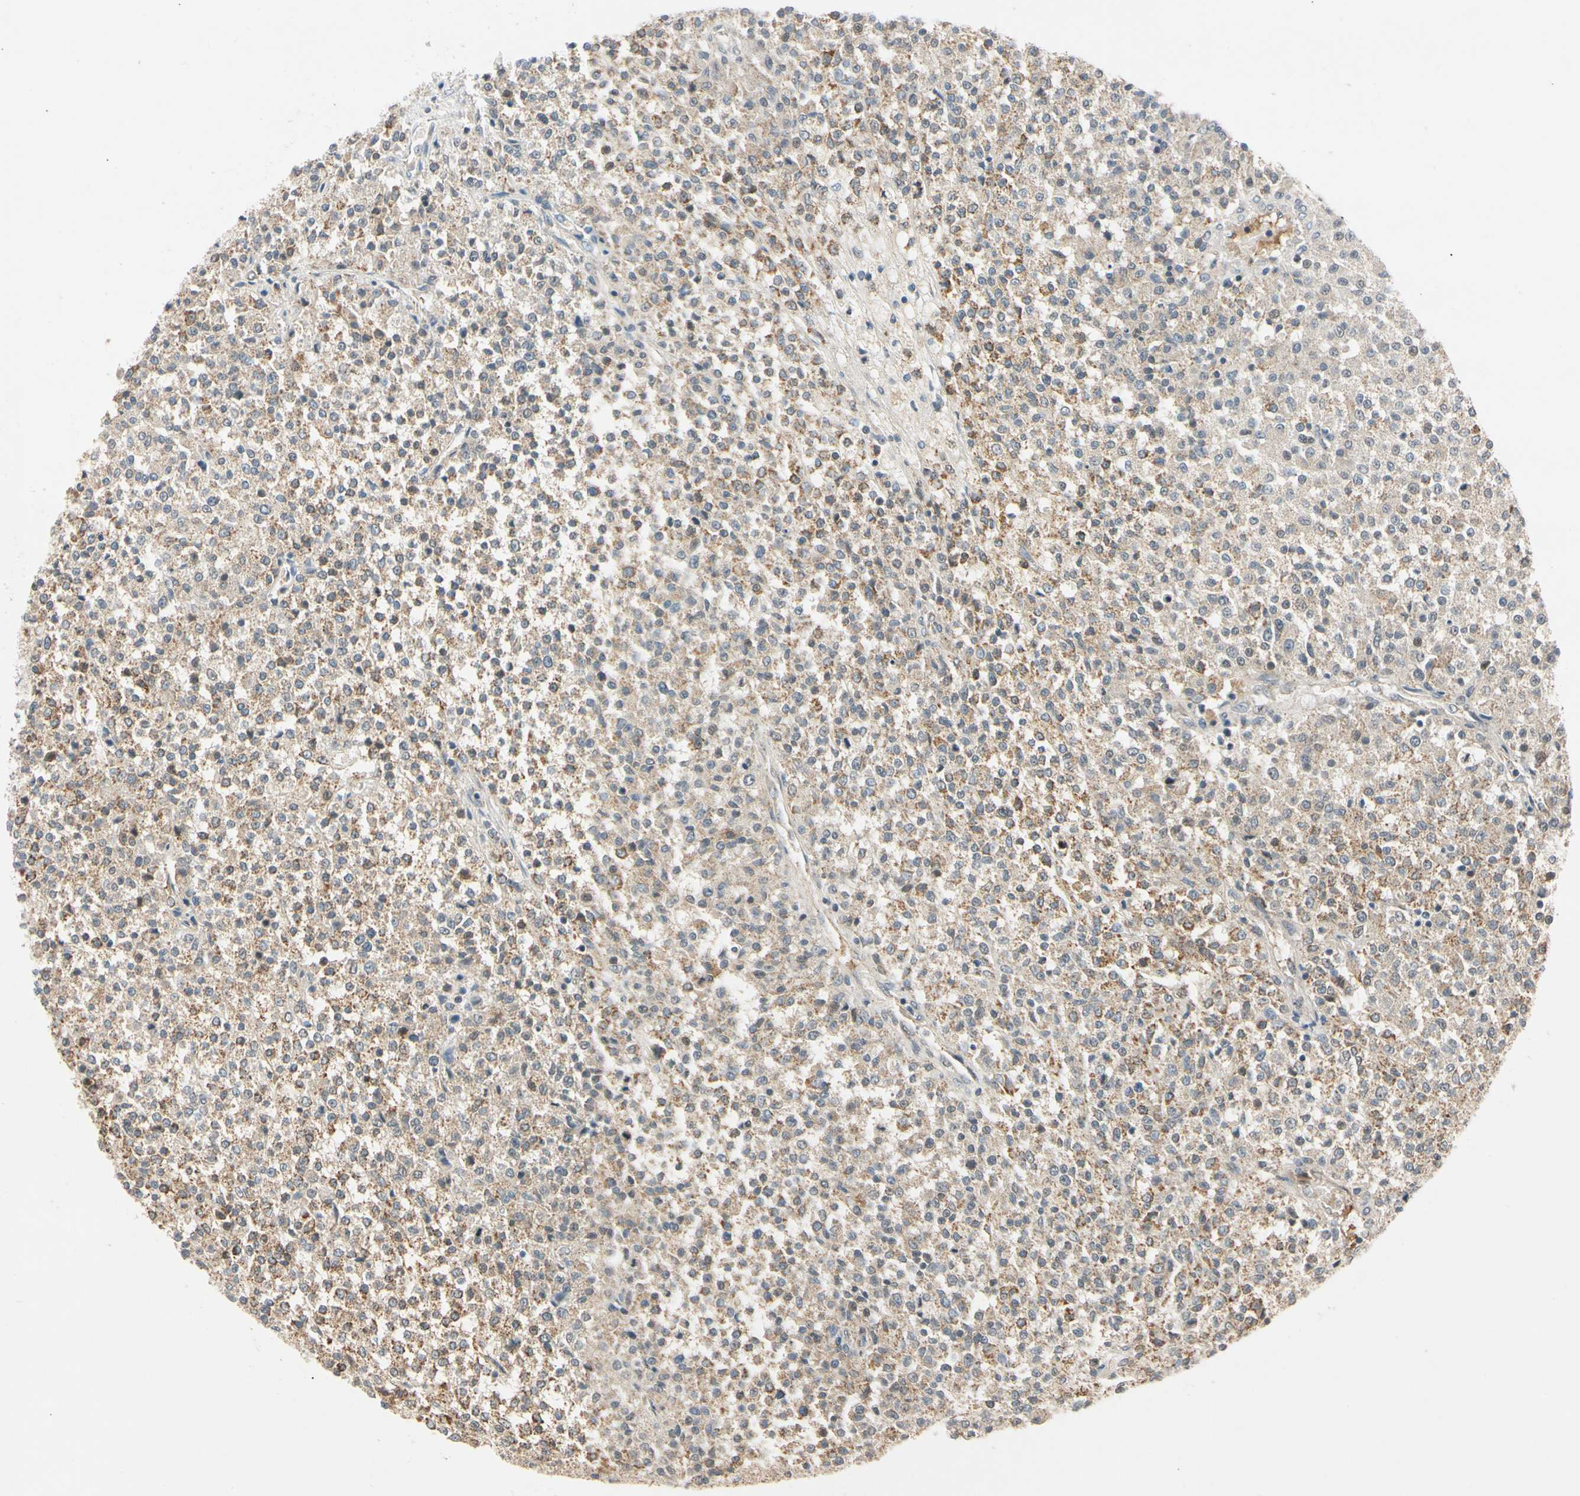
{"staining": {"intensity": "moderate", "quantity": ">75%", "location": "cytoplasmic/membranous"}, "tissue": "testis cancer", "cell_type": "Tumor cells", "image_type": "cancer", "snomed": [{"axis": "morphology", "description": "Seminoma, NOS"}, {"axis": "topography", "description": "Testis"}], "caption": "Testis cancer (seminoma) stained with DAB (3,3'-diaminobenzidine) IHC reveals medium levels of moderate cytoplasmic/membranous expression in approximately >75% of tumor cells.", "gene": "RIOX2", "patient": {"sex": "male", "age": 59}}